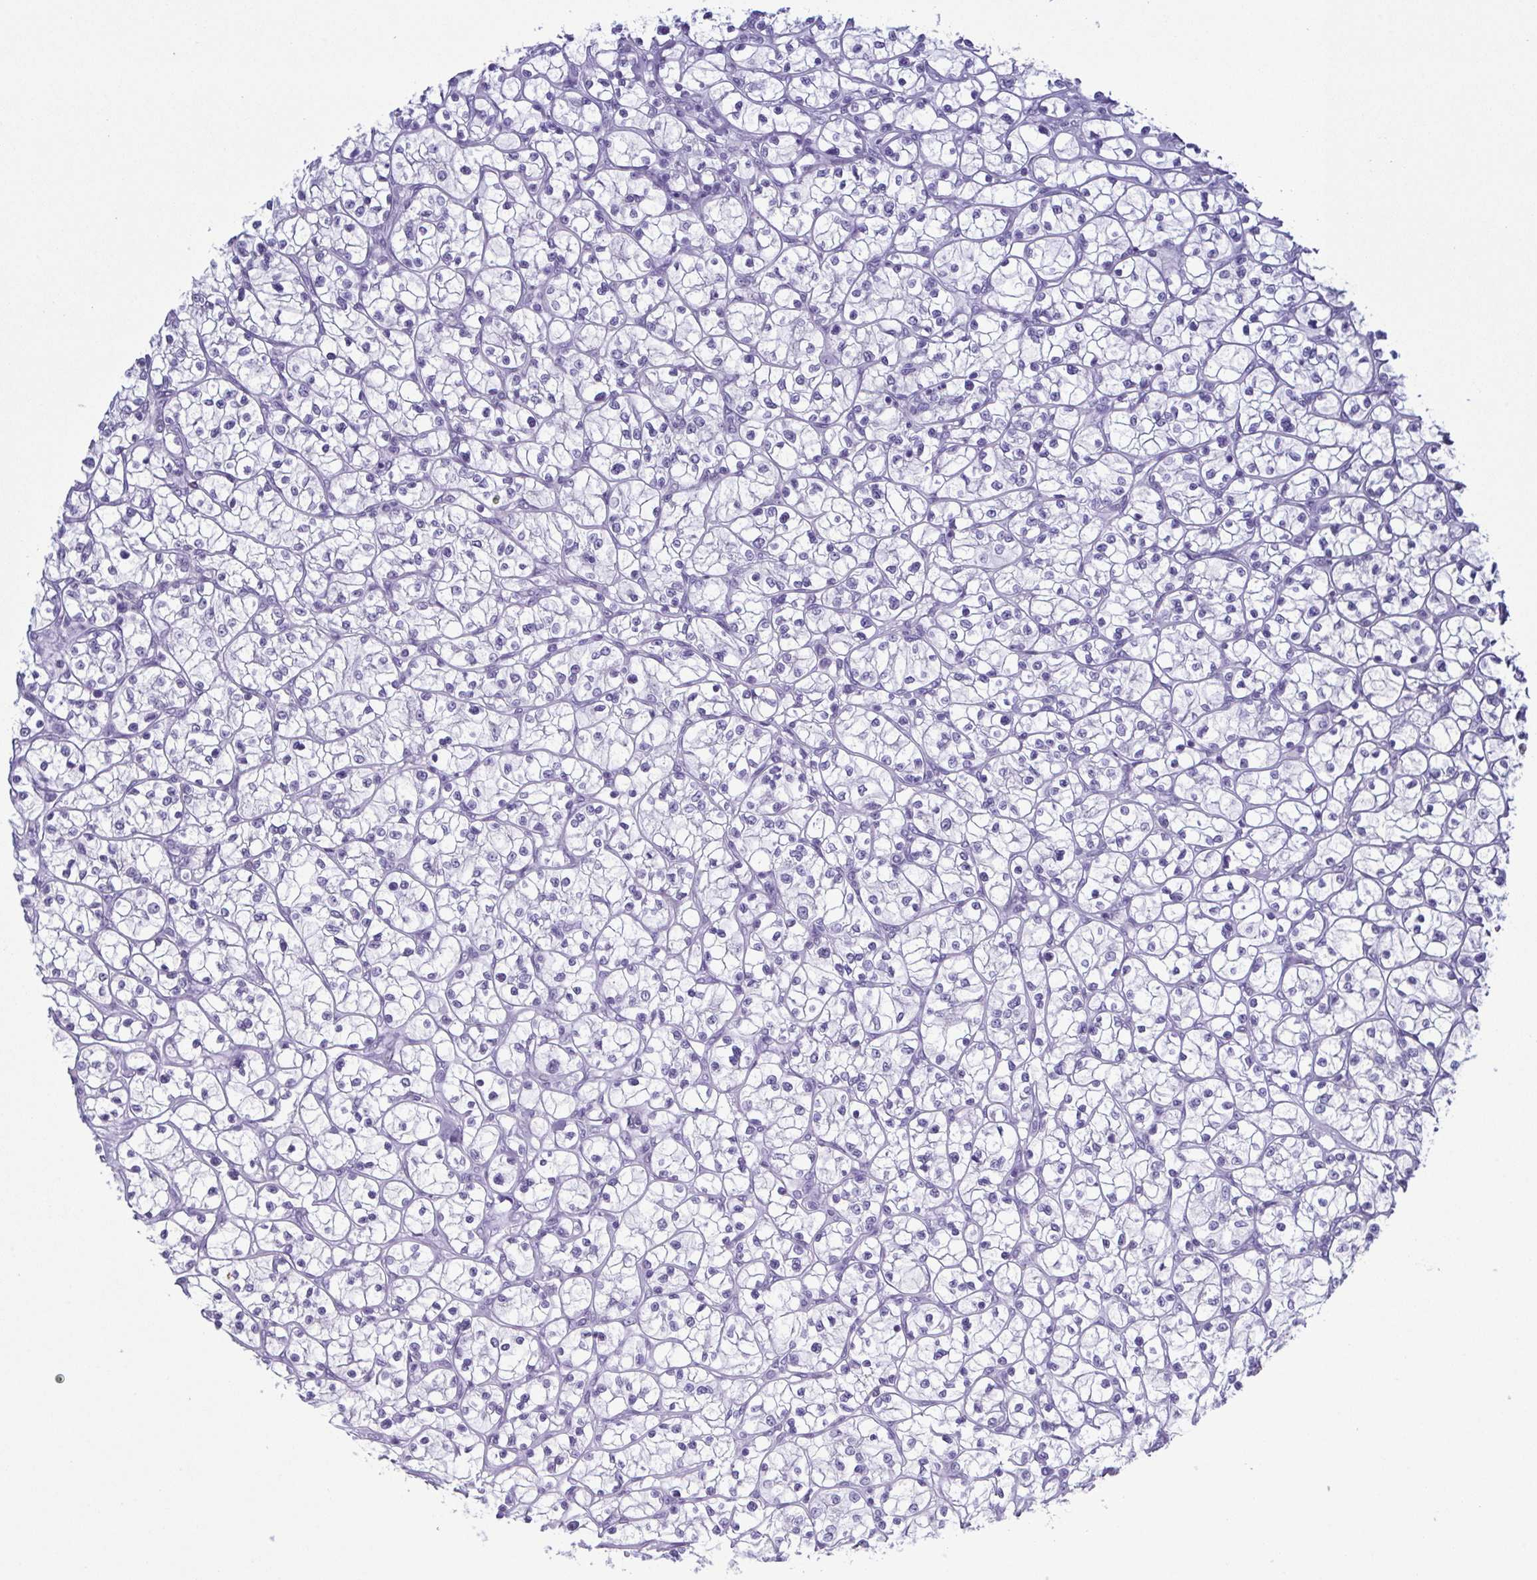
{"staining": {"intensity": "negative", "quantity": "none", "location": "none"}, "tissue": "renal cancer", "cell_type": "Tumor cells", "image_type": "cancer", "snomed": [{"axis": "morphology", "description": "Adenocarcinoma, NOS"}, {"axis": "topography", "description": "Kidney"}], "caption": "Renal cancer (adenocarcinoma) stained for a protein using immunohistochemistry reveals no positivity tumor cells.", "gene": "SUGP2", "patient": {"sex": "female", "age": 64}}